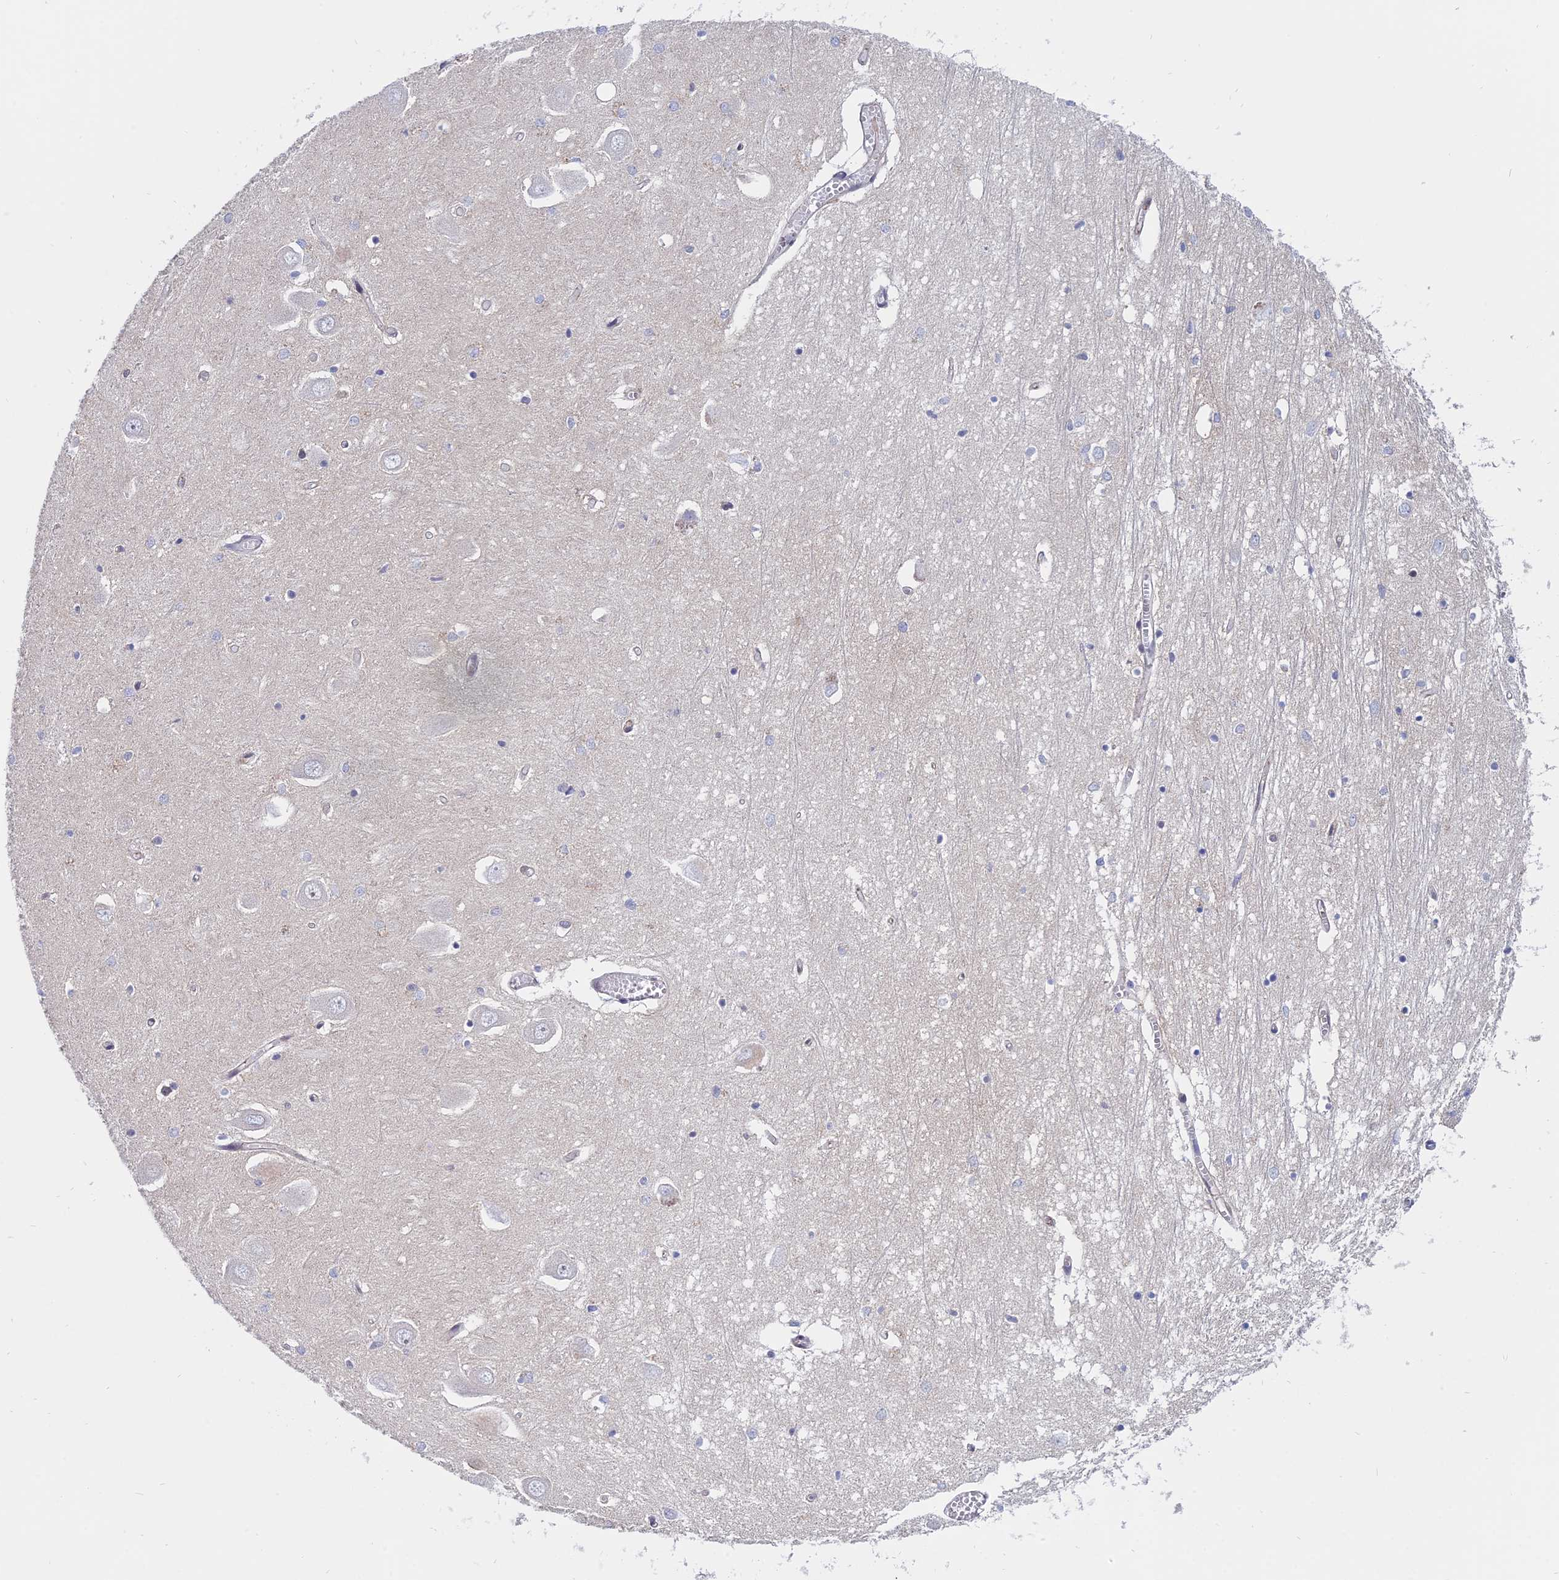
{"staining": {"intensity": "negative", "quantity": "none", "location": "none"}, "tissue": "hippocampus", "cell_type": "Glial cells", "image_type": "normal", "snomed": [{"axis": "morphology", "description": "Normal tissue, NOS"}, {"axis": "topography", "description": "Hippocampus"}], "caption": "Protein analysis of benign hippocampus exhibits no significant staining in glial cells.", "gene": "NAA10", "patient": {"sex": "male", "age": 70}}